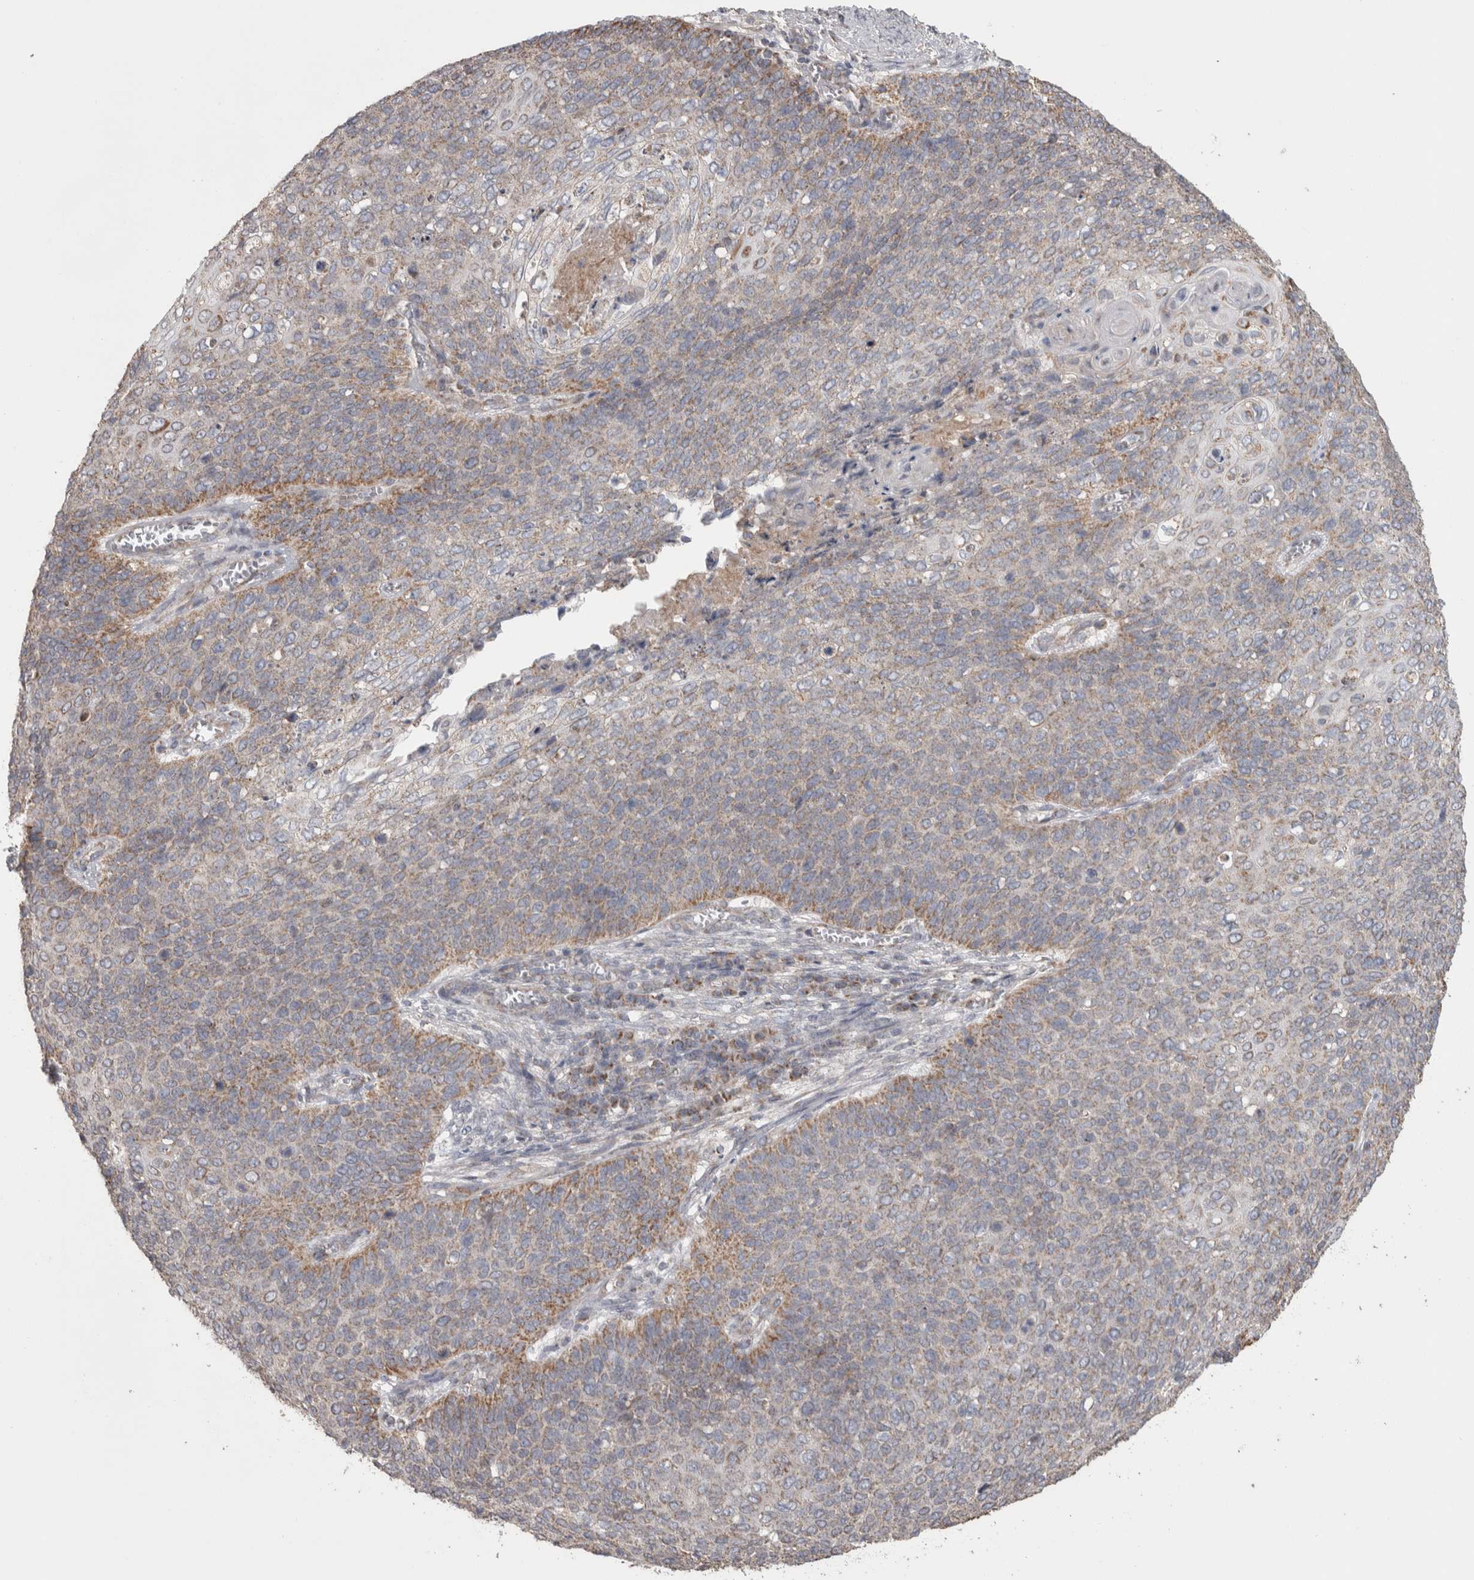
{"staining": {"intensity": "weak", "quantity": ">75%", "location": "cytoplasmic/membranous"}, "tissue": "cervical cancer", "cell_type": "Tumor cells", "image_type": "cancer", "snomed": [{"axis": "morphology", "description": "Squamous cell carcinoma, NOS"}, {"axis": "topography", "description": "Cervix"}], "caption": "Cervical cancer was stained to show a protein in brown. There is low levels of weak cytoplasmic/membranous staining in approximately >75% of tumor cells. The staining was performed using DAB to visualize the protein expression in brown, while the nuclei were stained in blue with hematoxylin (Magnification: 20x).", "gene": "SCO1", "patient": {"sex": "female", "age": 39}}